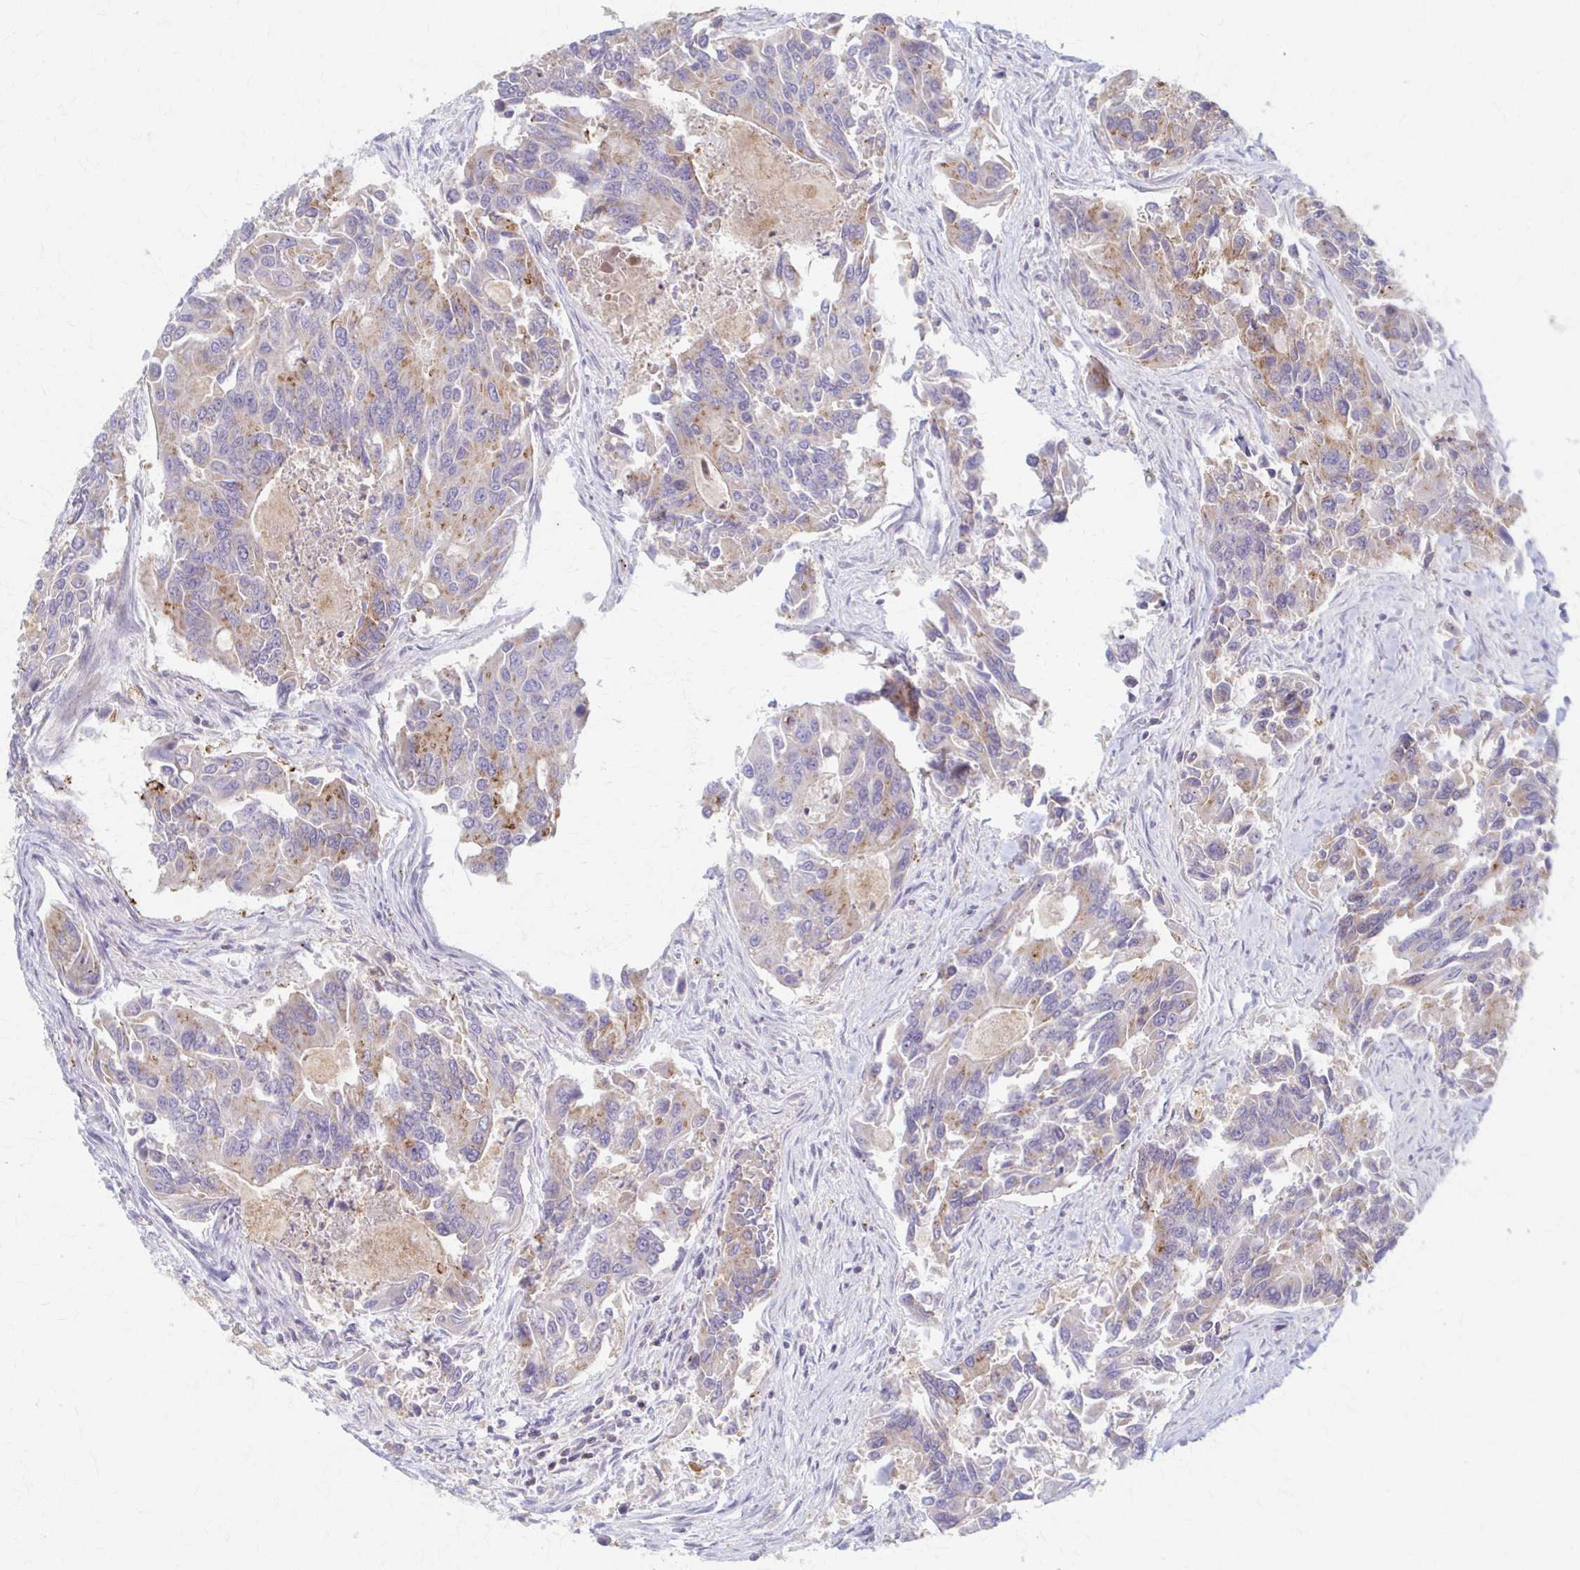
{"staining": {"intensity": "moderate", "quantity": "<25%", "location": "cytoplasmic/membranous"}, "tissue": "colorectal cancer", "cell_type": "Tumor cells", "image_type": "cancer", "snomed": [{"axis": "morphology", "description": "Adenocarcinoma, NOS"}, {"axis": "topography", "description": "Colon"}], "caption": "This photomicrograph displays IHC staining of human adenocarcinoma (colorectal), with low moderate cytoplasmic/membranous expression in about <25% of tumor cells.", "gene": "ARHGAP35", "patient": {"sex": "female", "age": 67}}